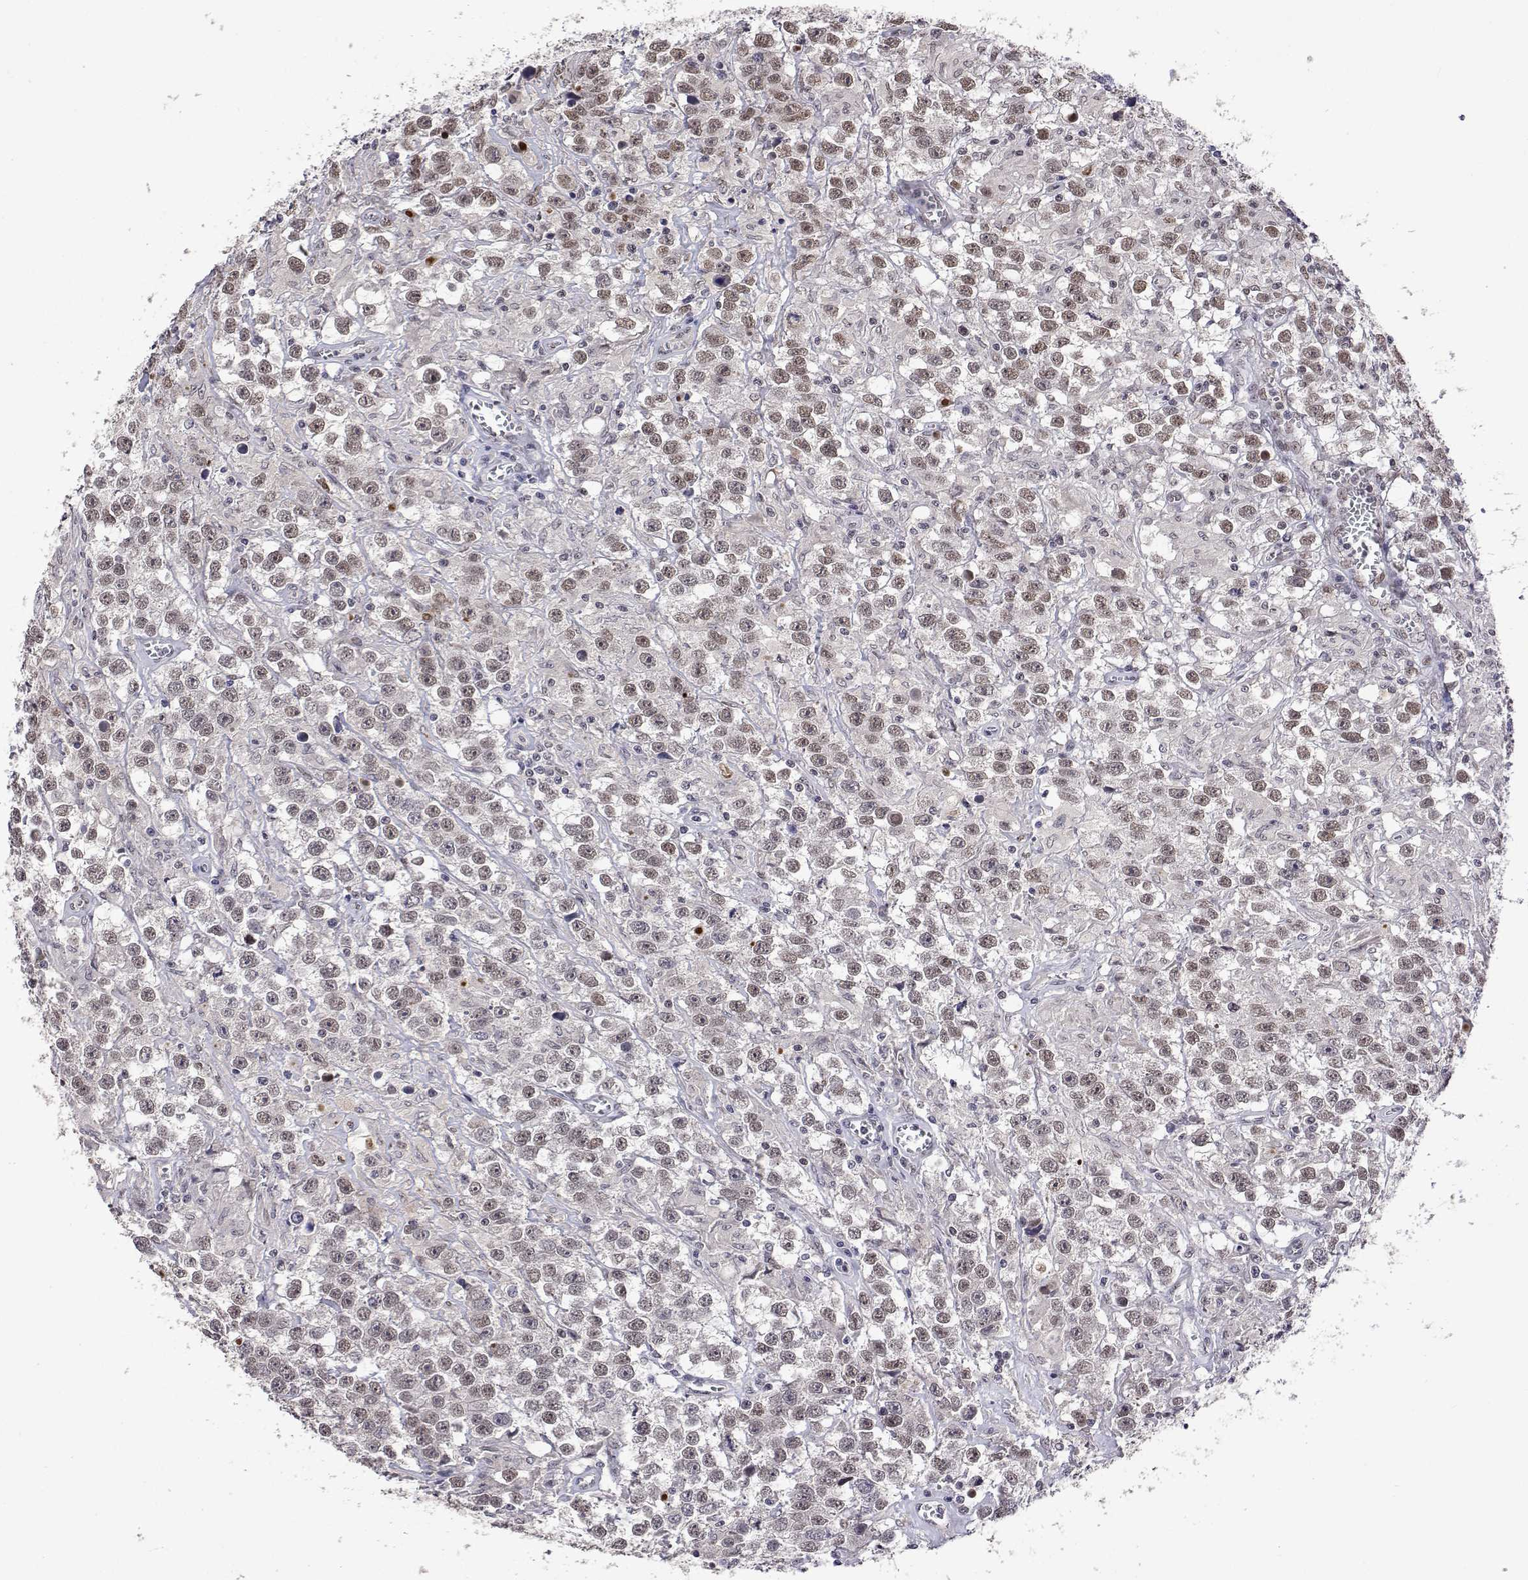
{"staining": {"intensity": "moderate", "quantity": ">75%", "location": "nuclear"}, "tissue": "testis cancer", "cell_type": "Tumor cells", "image_type": "cancer", "snomed": [{"axis": "morphology", "description": "Seminoma, NOS"}, {"axis": "topography", "description": "Testis"}], "caption": "The photomicrograph reveals a brown stain indicating the presence of a protein in the nuclear of tumor cells in testis cancer (seminoma). (DAB (3,3'-diaminobenzidine) IHC, brown staining for protein, blue staining for nuclei).", "gene": "HNRNPA0", "patient": {"sex": "male", "age": 43}}